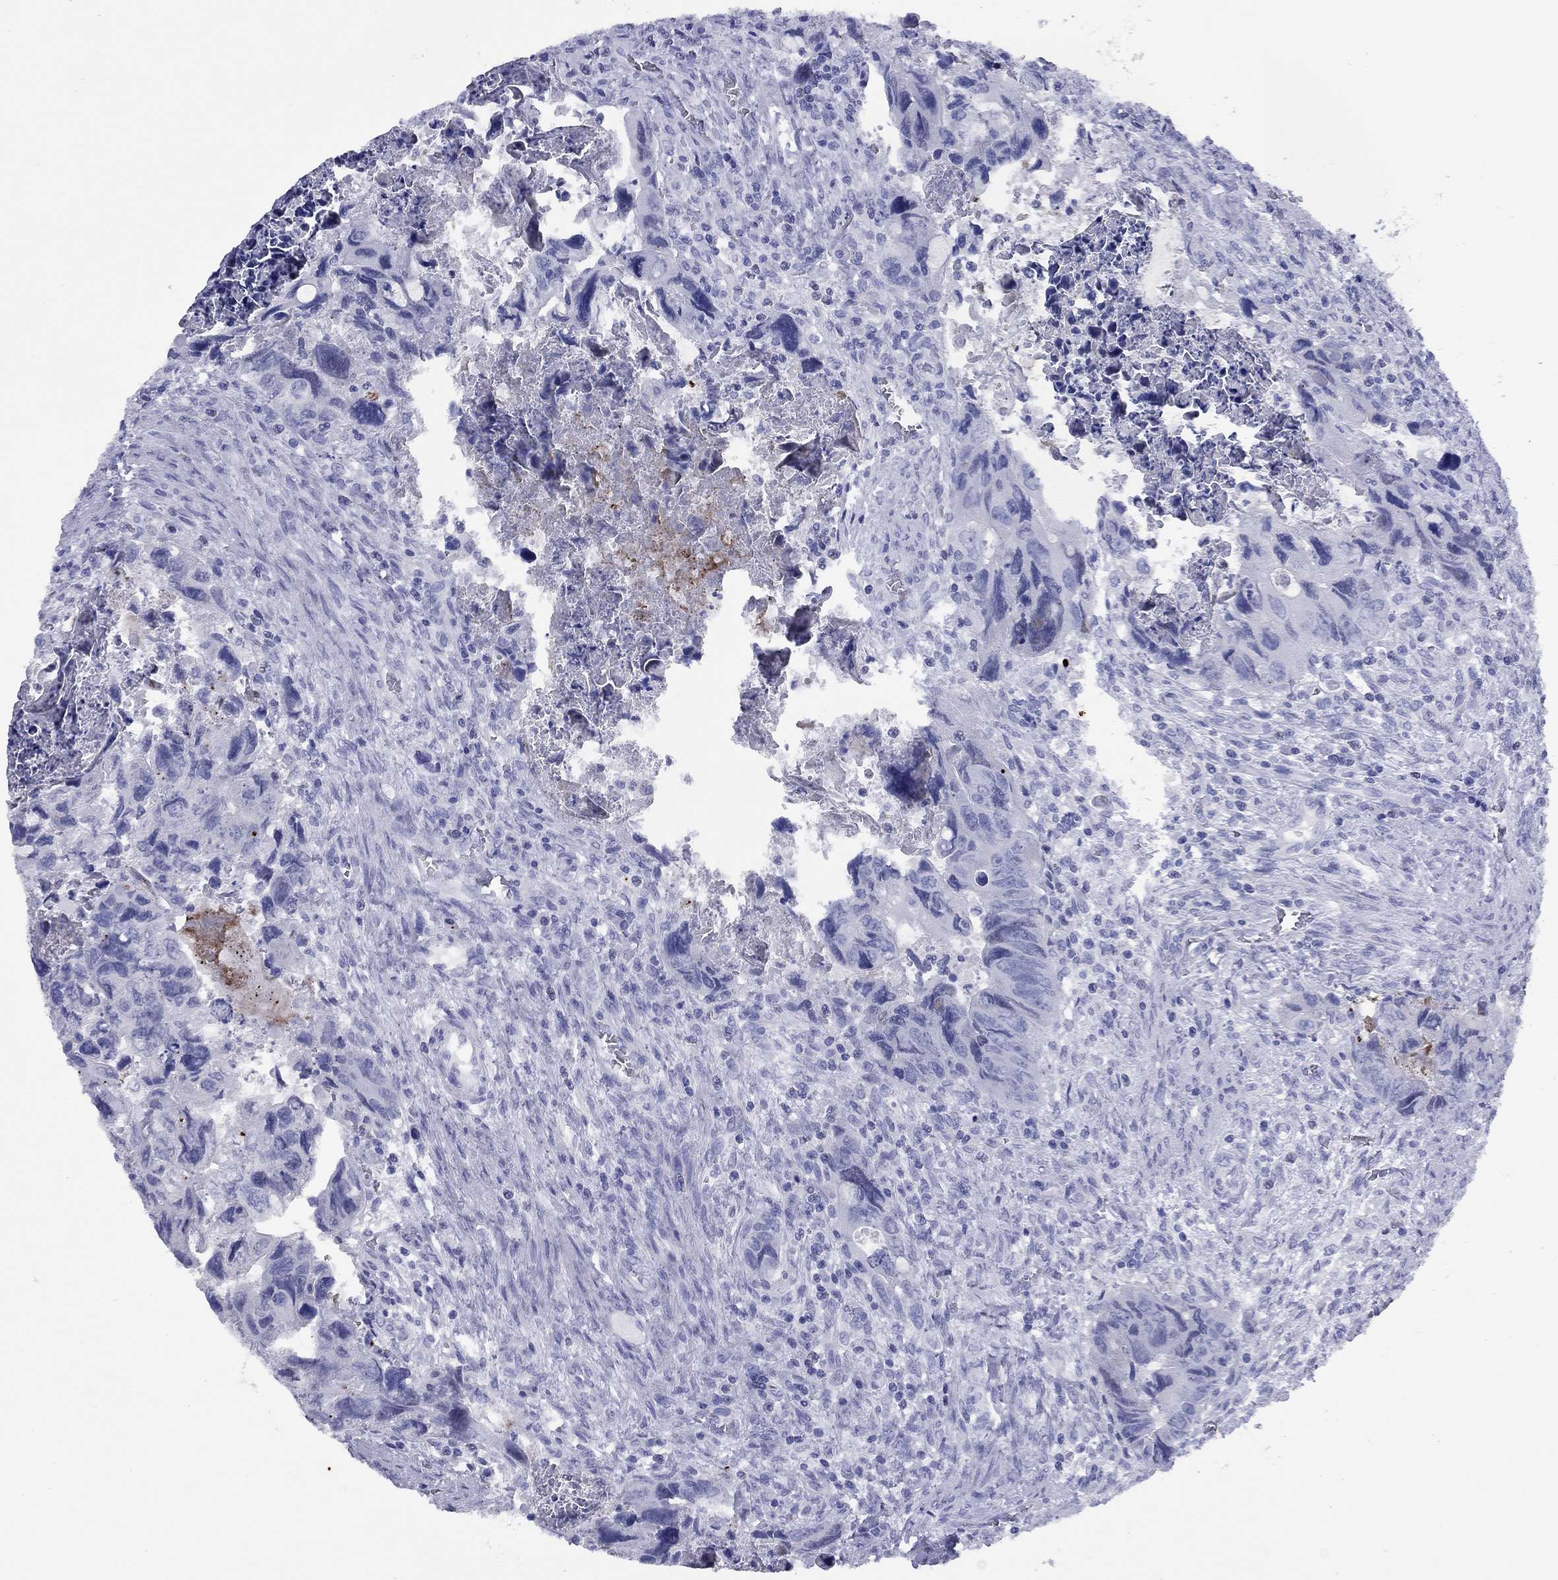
{"staining": {"intensity": "negative", "quantity": "none", "location": "none"}, "tissue": "colorectal cancer", "cell_type": "Tumor cells", "image_type": "cancer", "snomed": [{"axis": "morphology", "description": "Adenocarcinoma, NOS"}, {"axis": "topography", "description": "Rectum"}], "caption": "Tumor cells are negative for protein expression in human colorectal adenocarcinoma.", "gene": "CCNA1", "patient": {"sex": "male", "age": 62}}